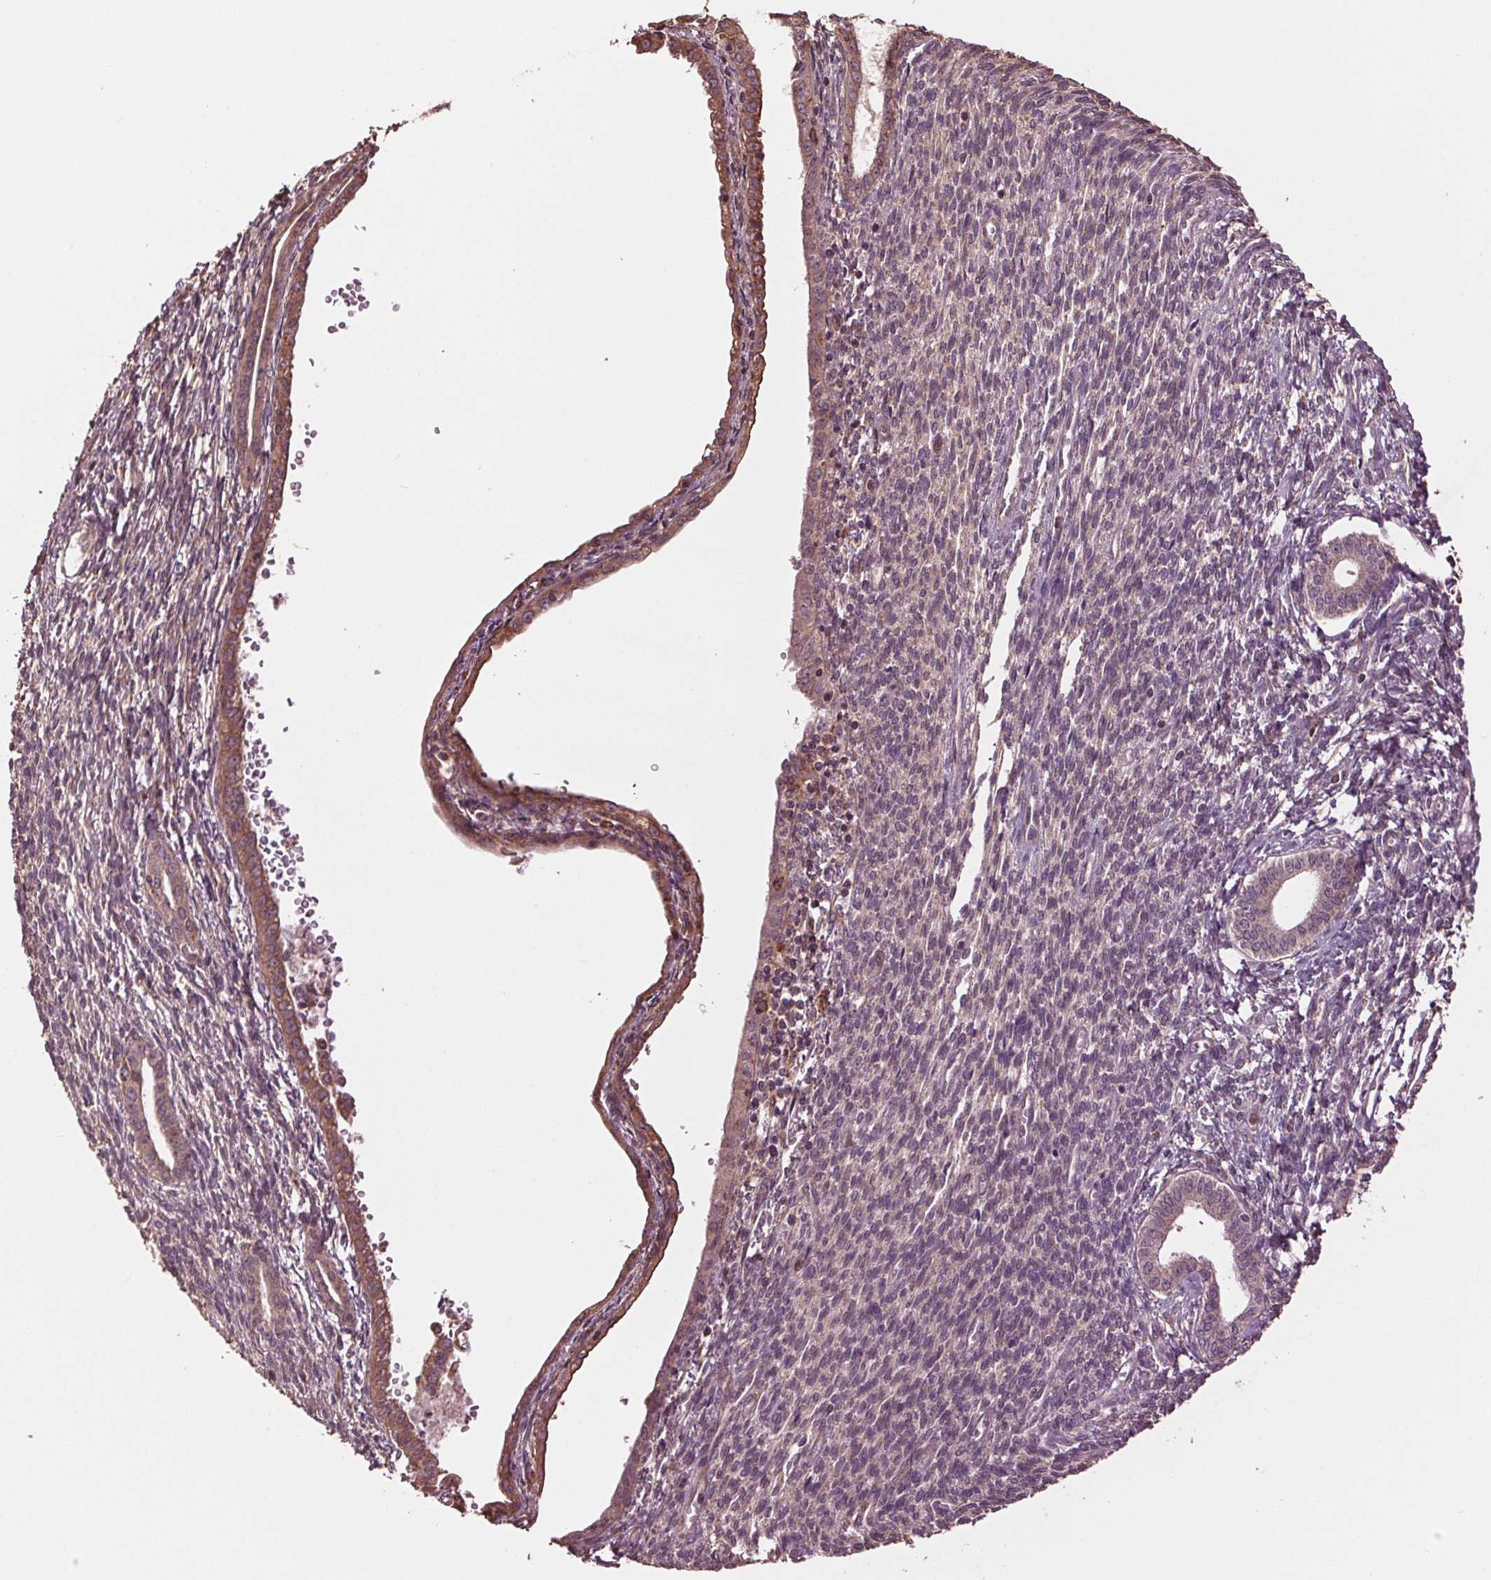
{"staining": {"intensity": "moderate", "quantity": ">75%", "location": "cytoplasmic/membranous"}, "tissue": "endometrial cancer", "cell_type": "Tumor cells", "image_type": "cancer", "snomed": [{"axis": "morphology", "description": "Adenocarcinoma, NOS"}, {"axis": "topography", "description": "Endometrium"}], "caption": "Protein staining shows moderate cytoplasmic/membranous expression in approximately >75% of tumor cells in adenocarcinoma (endometrial). The staining is performed using DAB brown chromogen to label protein expression. The nuclei are counter-stained blue using hematoxylin.", "gene": "RNPEP", "patient": {"sex": "female", "age": 86}}